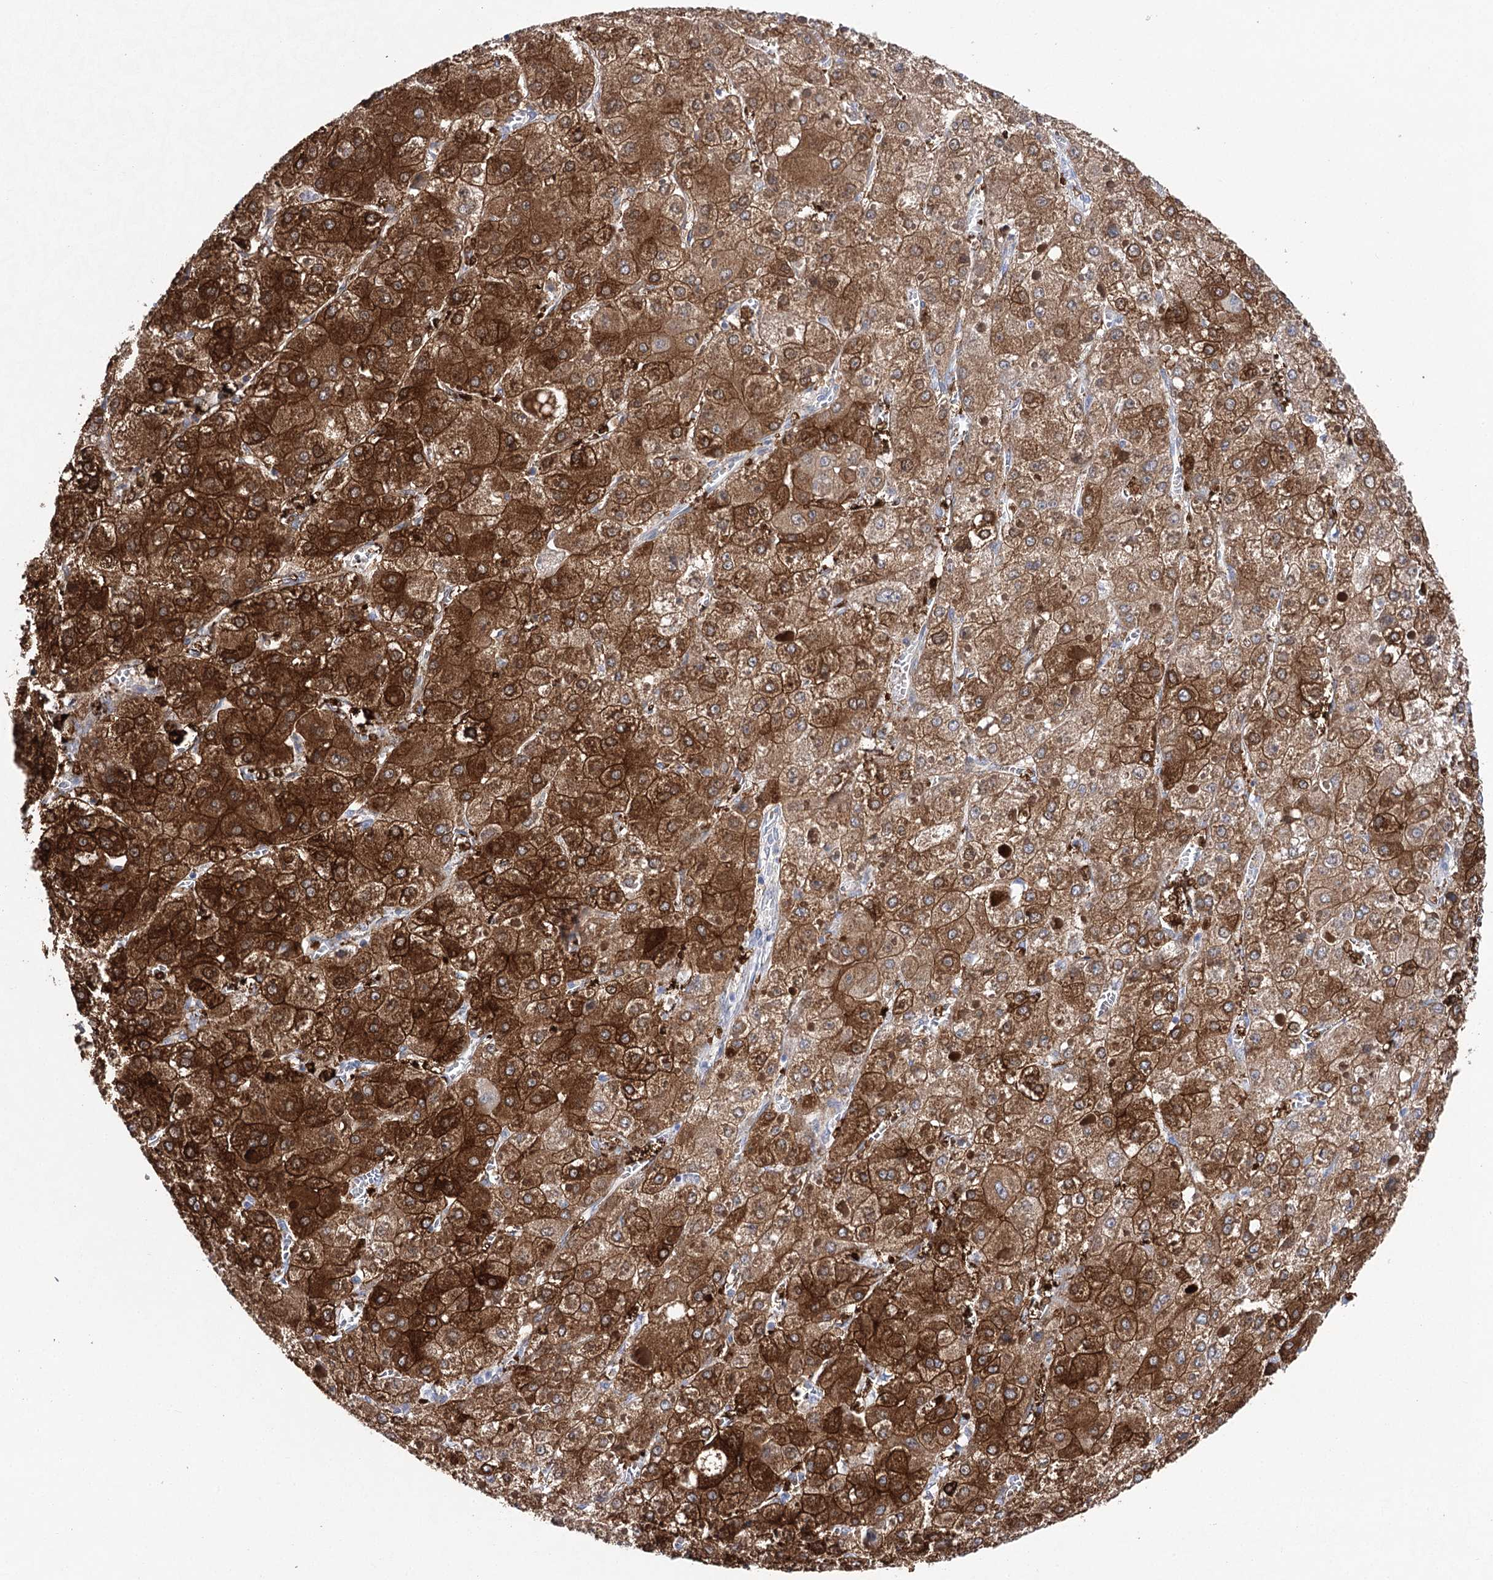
{"staining": {"intensity": "strong", "quantity": ">75%", "location": "cytoplasmic/membranous"}, "tissue": "liver cancer", "cell_type": "Tumor cells", "image_type": "cancer", "snomed": [{"axis": "morphology", "description": "Carcinoma, Hepatocellular, NOS"}, {"axis": "topography", "description": "Liver"}], "caption": "Immunohistochemical staining of hepatocellular carcinoma (liver) exhibits strong cytoplasmic/membranous protein staining in approximately >75% of tumor cells.", "gene": "UGDH", "patient": {"sex": "female", "age": 73}}